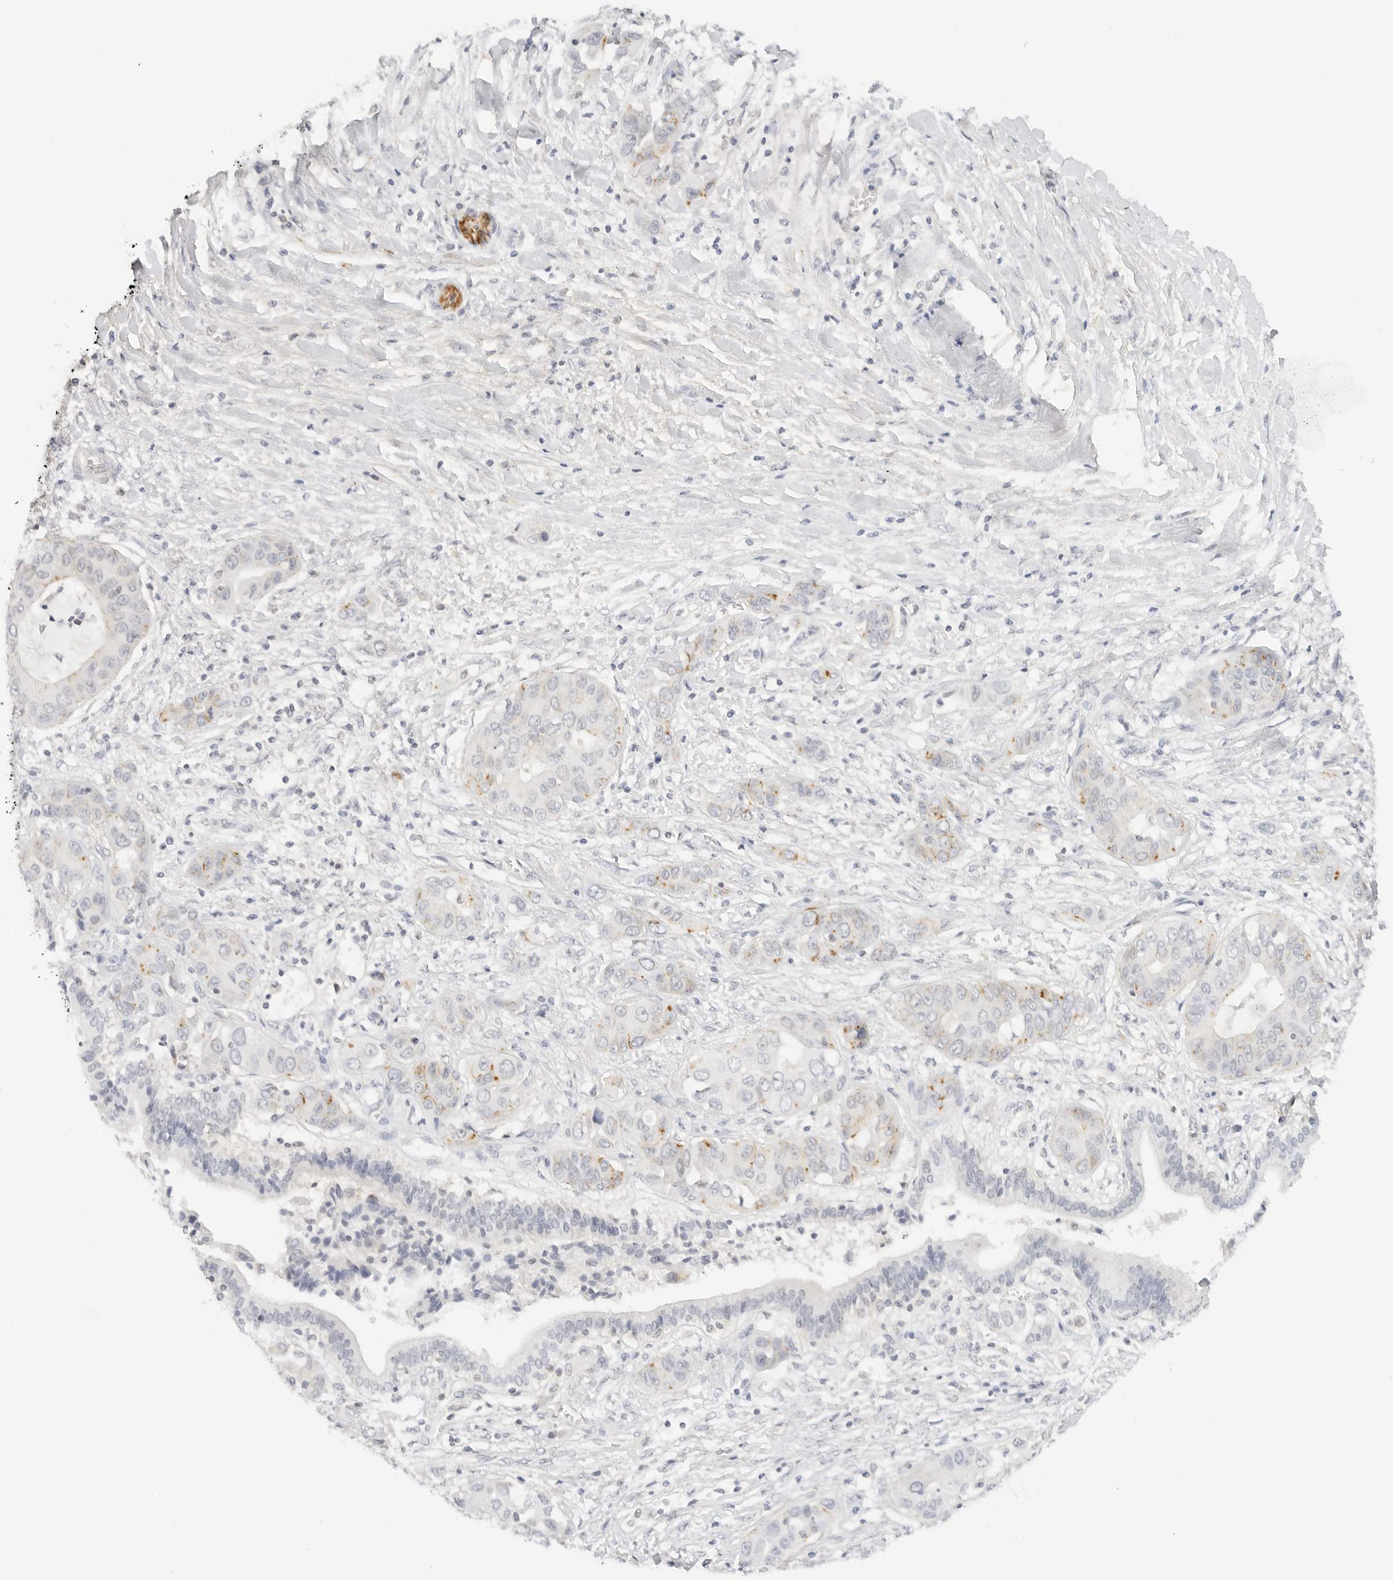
{"staining": {"intensity": "weak", "quantity": "<25%", "location": "cytoplasmic/membranous"}, "tissue": "liver cancer", "cell_type": "Tumor cells", "image_type": "cancer", "snomed": [{"axis": "morphology", "description": "Cholangiocarcinoma"}, {"axis": "topography", "description": "Liver"}], "caption": "Tumor cells are negative for brown protein staining in liver cancer.", "gene": "PCDH19", "patient": {"sex": "female", "age": 52}}